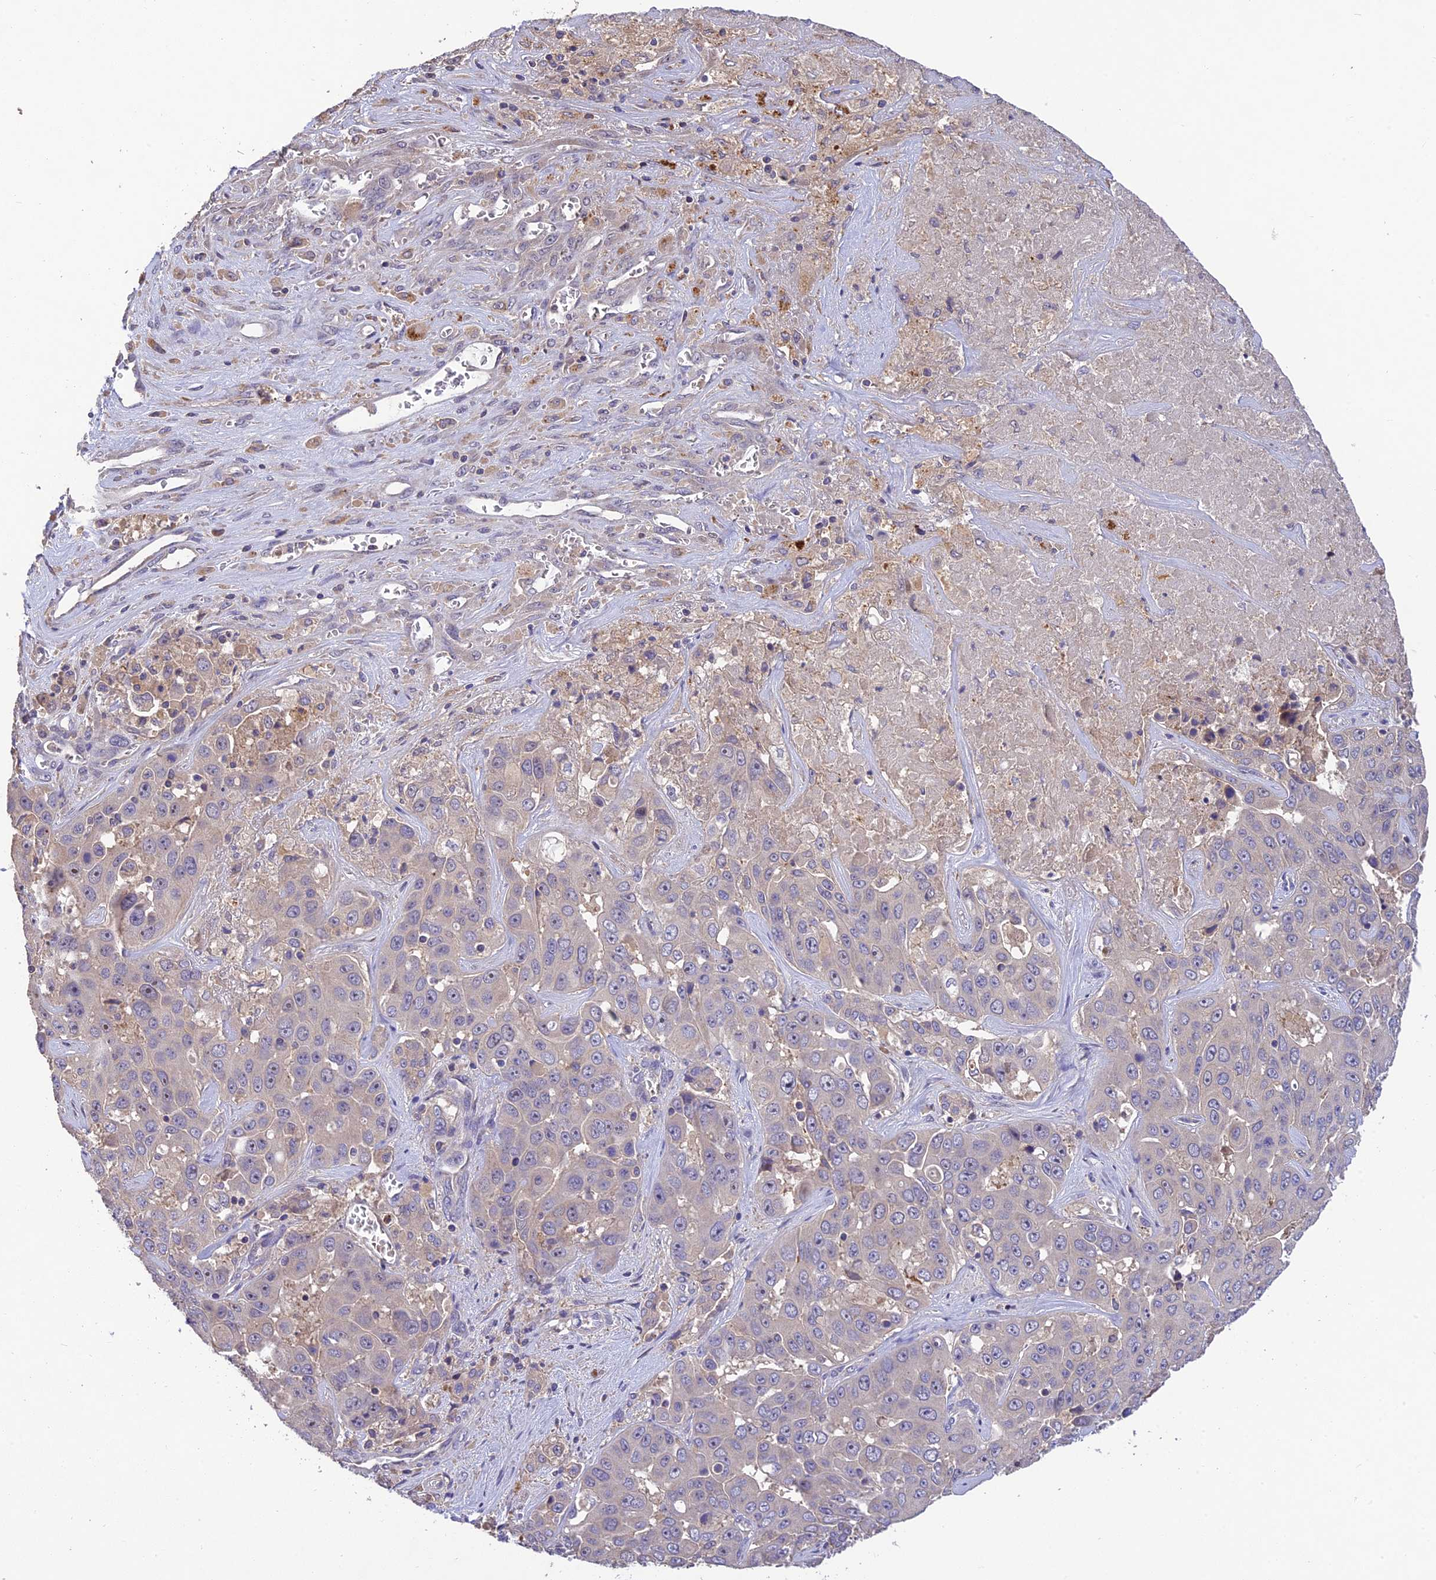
{"staining": {"intensity": "negative", "quantity": "none", "location": "none"}, "tissue": "liver cancer", "cell_type": "Tumor cells", "image_type": "cancer", "snomed": [{"axis": "morphology", "description": "Cholangiocarcinoma"}, {"axis": "topography", "description": "Liver"}], "caption": "Liver cancer (cholangiocarcinoma) was stained to show a protein in brown. There is no significant expression in tumor cells.", "gene": "DENND5B", "patient": {"sex": "female", "age": 52}}